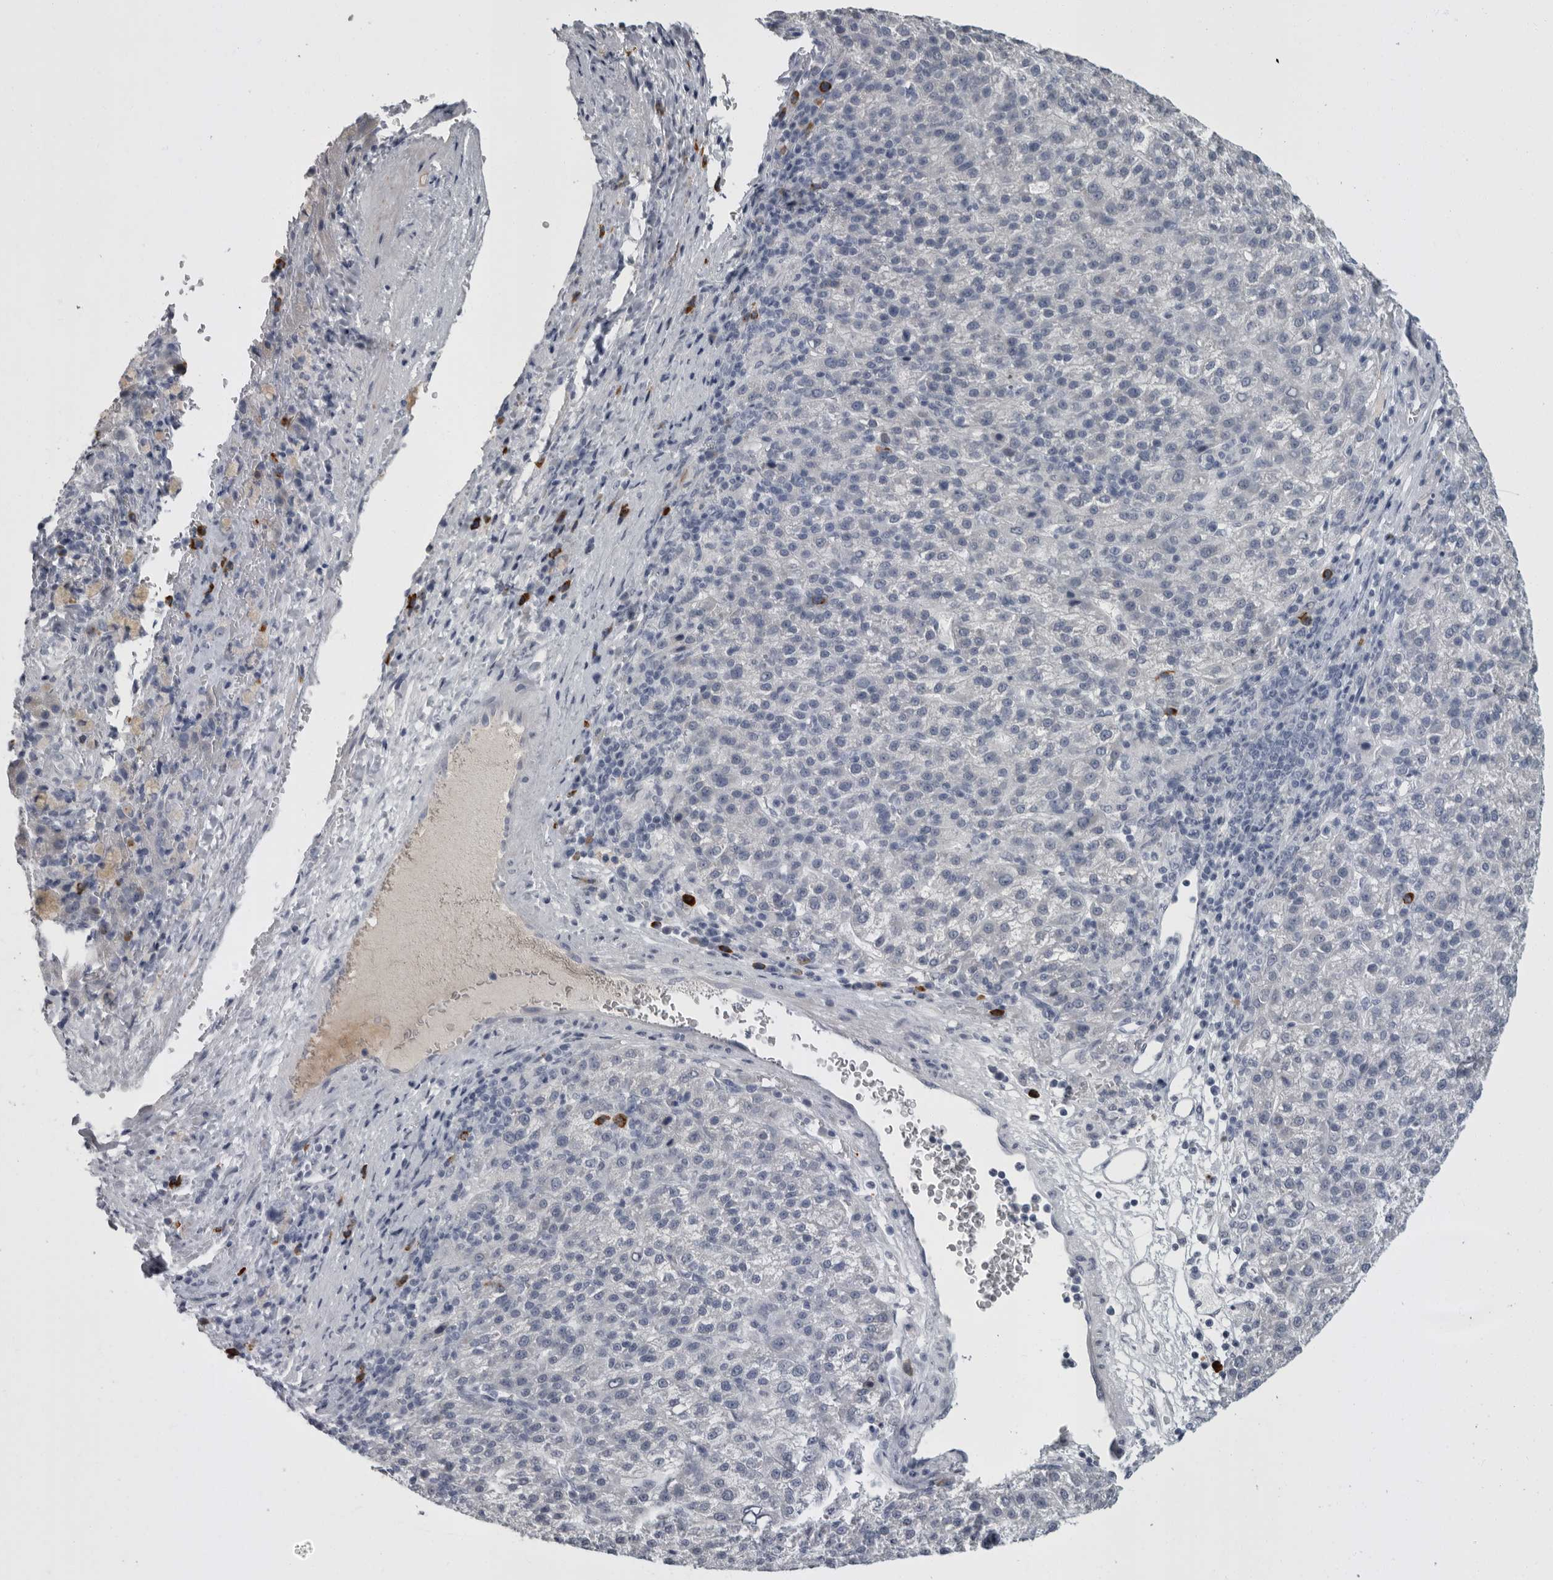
{"staining": {"intensity": "negative", "quantity": "none", "location": "none"}, "tissue": "liver cancer", "cell_type": "Tumor cells", "image_type": "cancer", "snomed": [{"axis": "morphology", "description": "Carcinoma, Hepatocellular, NOS"}, {"axis": "topography", "description": "Liver"}], "caption": "There is no significant expression in tumor cells of hepatocellular carcinoma (liver).", "gene": "SLC25A39", "patient": {"sex": "female", "age": 58}}